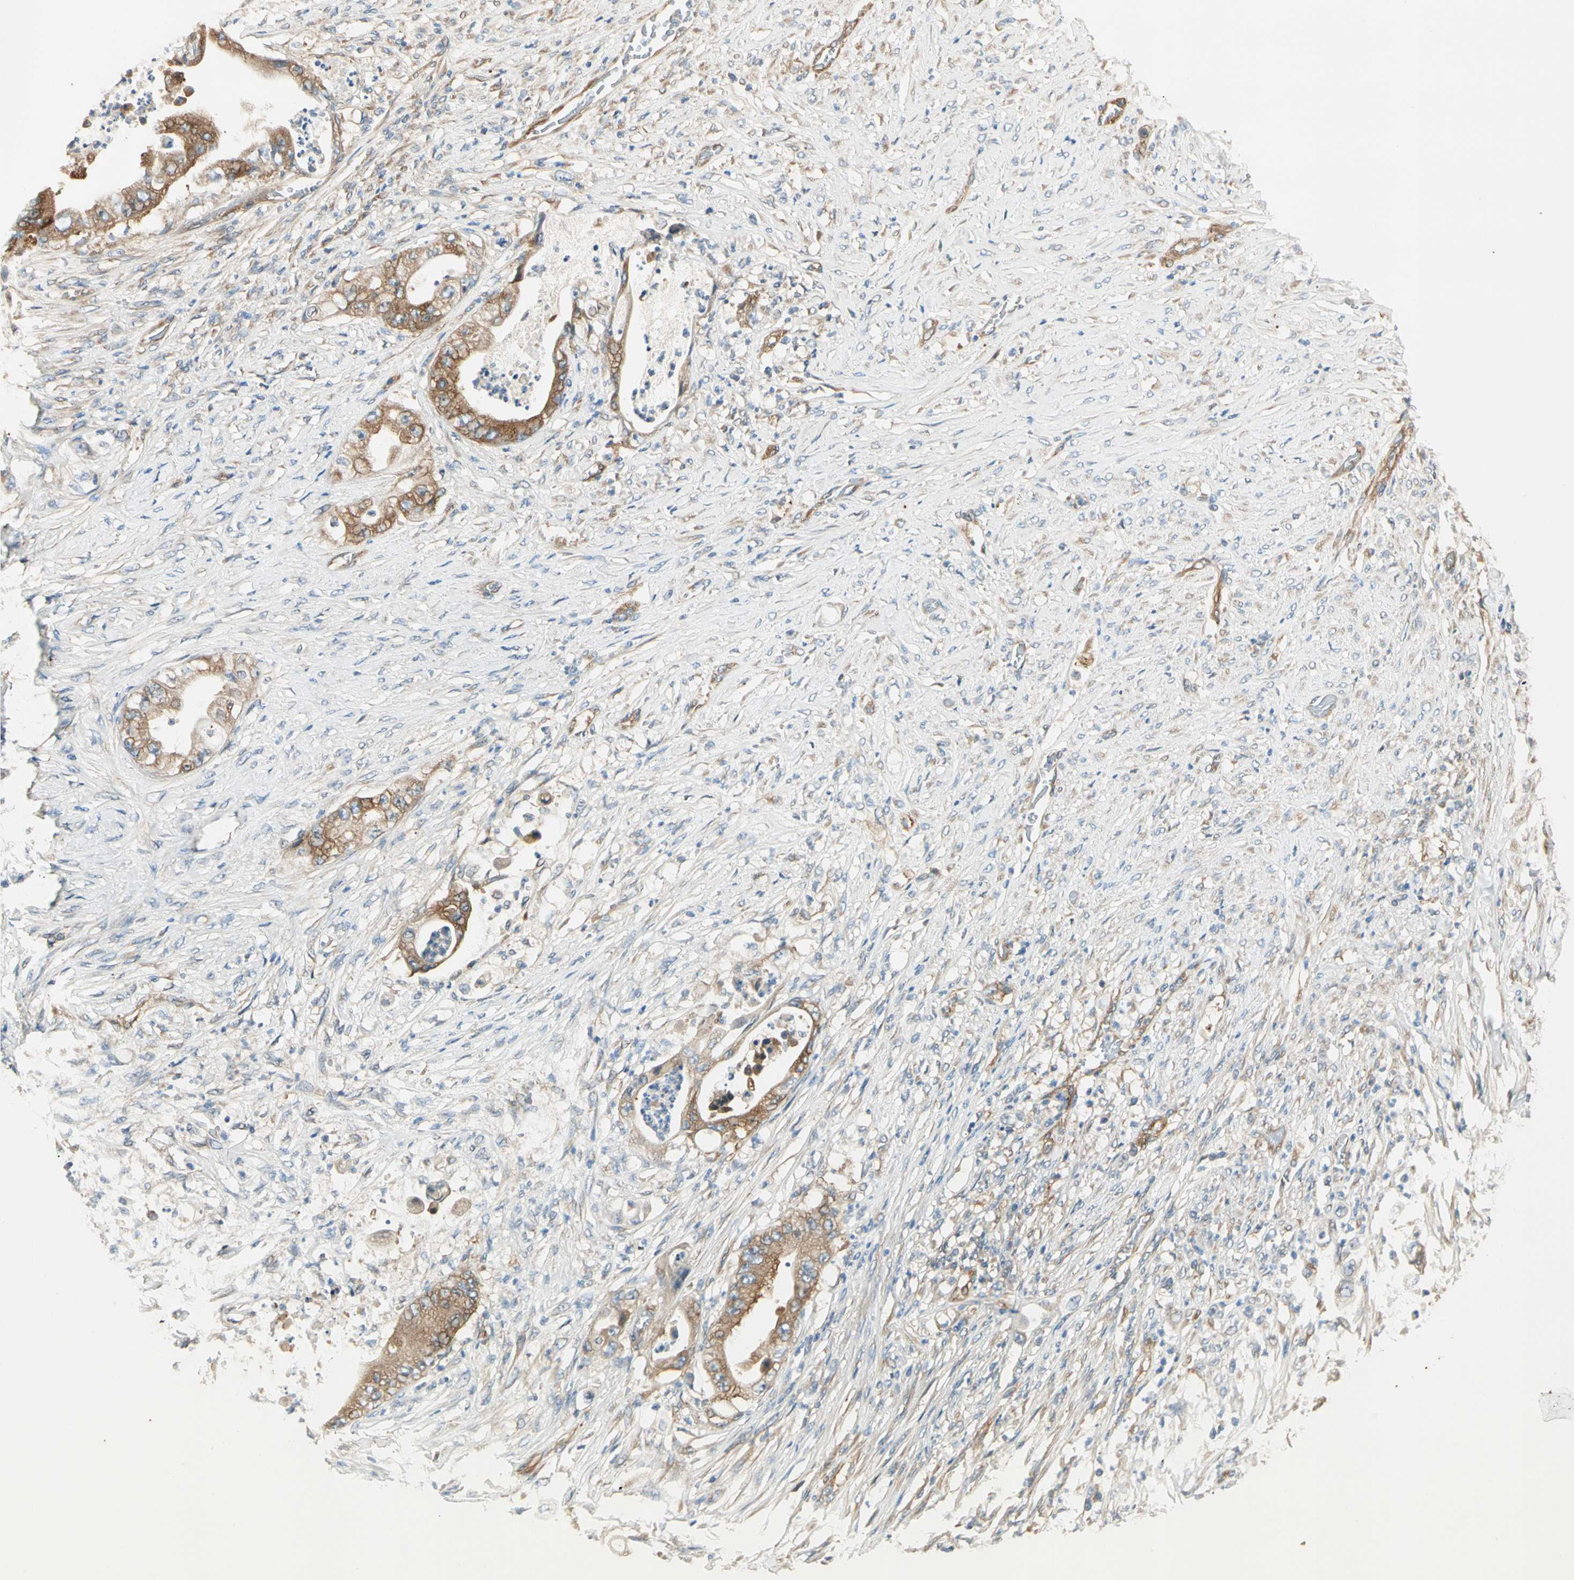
{"staining": {"intensity": "moderate", "quantity": ">75%", "location": "cytoplasmic/membranous"}, "tissue": "stomach cancer", "cell_type": "Tumor cells", "image_type": "cancer", "snomed": [{"axis": "morphology", "description": "Adenocarcinoma, NOS"}, {"axis": "topography", "description": "Stomach"}], "caption": "Protein expression analysis of human stomach adenocarcinoma reveals moderate cytoplasmic/membranous expression in about >75% of tumor cells.", "gene": "ROCK2", "patient": {"sex": "female", "age": 73}}